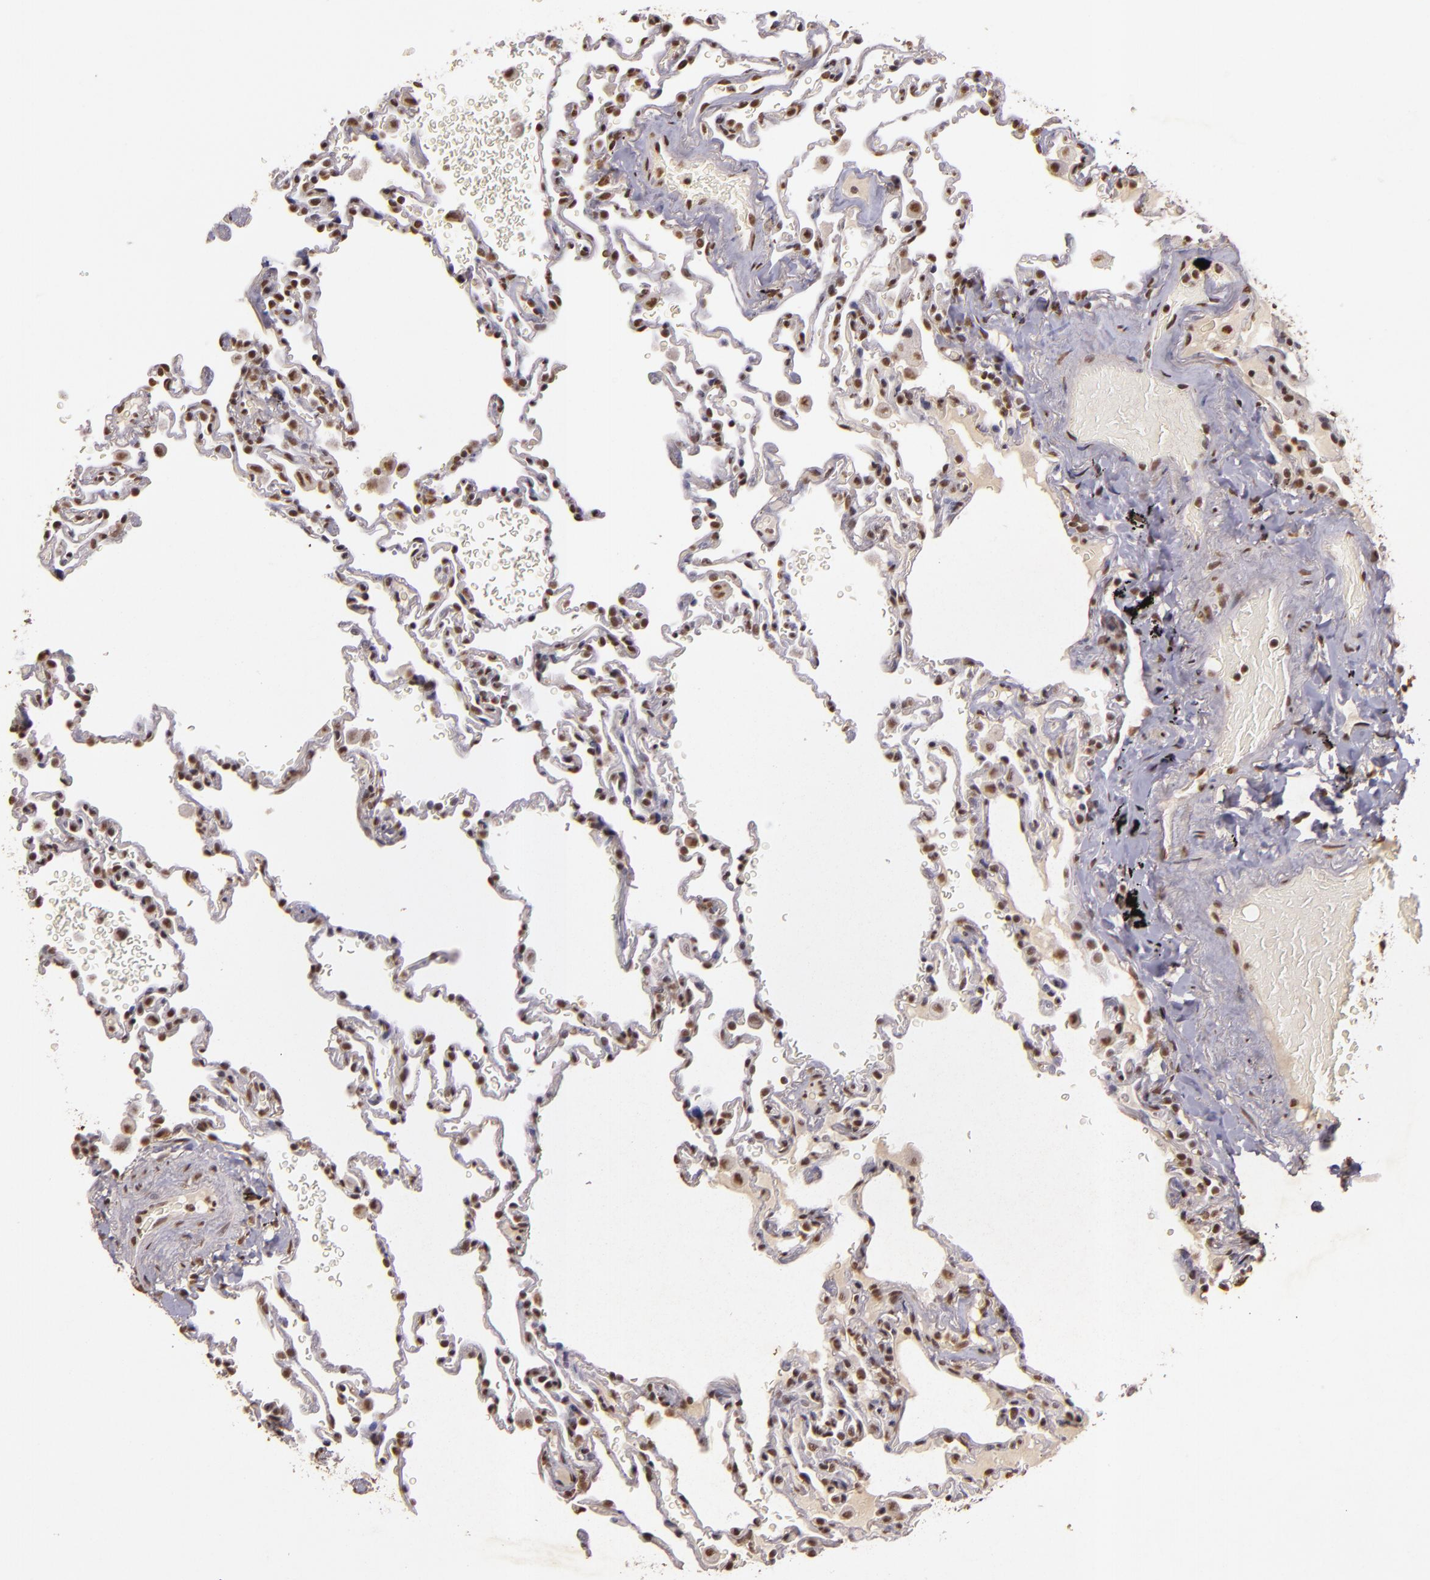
{"staining": {"intensity": "moderate", "quantity": ">75%", "location": "nuclear"}, "tissue": "lung", "cell_type": "Alveolar cells", "image_type": "normal", "snomed": [{"axis": "morphology", "description": "Normal tissue, NOS"}, {"axis": "topography", "description": "Lung"}], "caption": "Immunohistochemical staining of benign human lung displays >75% levels of moderate nuclear protein staining in about >75% of alveolar cells.", "gene": "CBX3", "patient": {"sex": "male", "age": 59}}